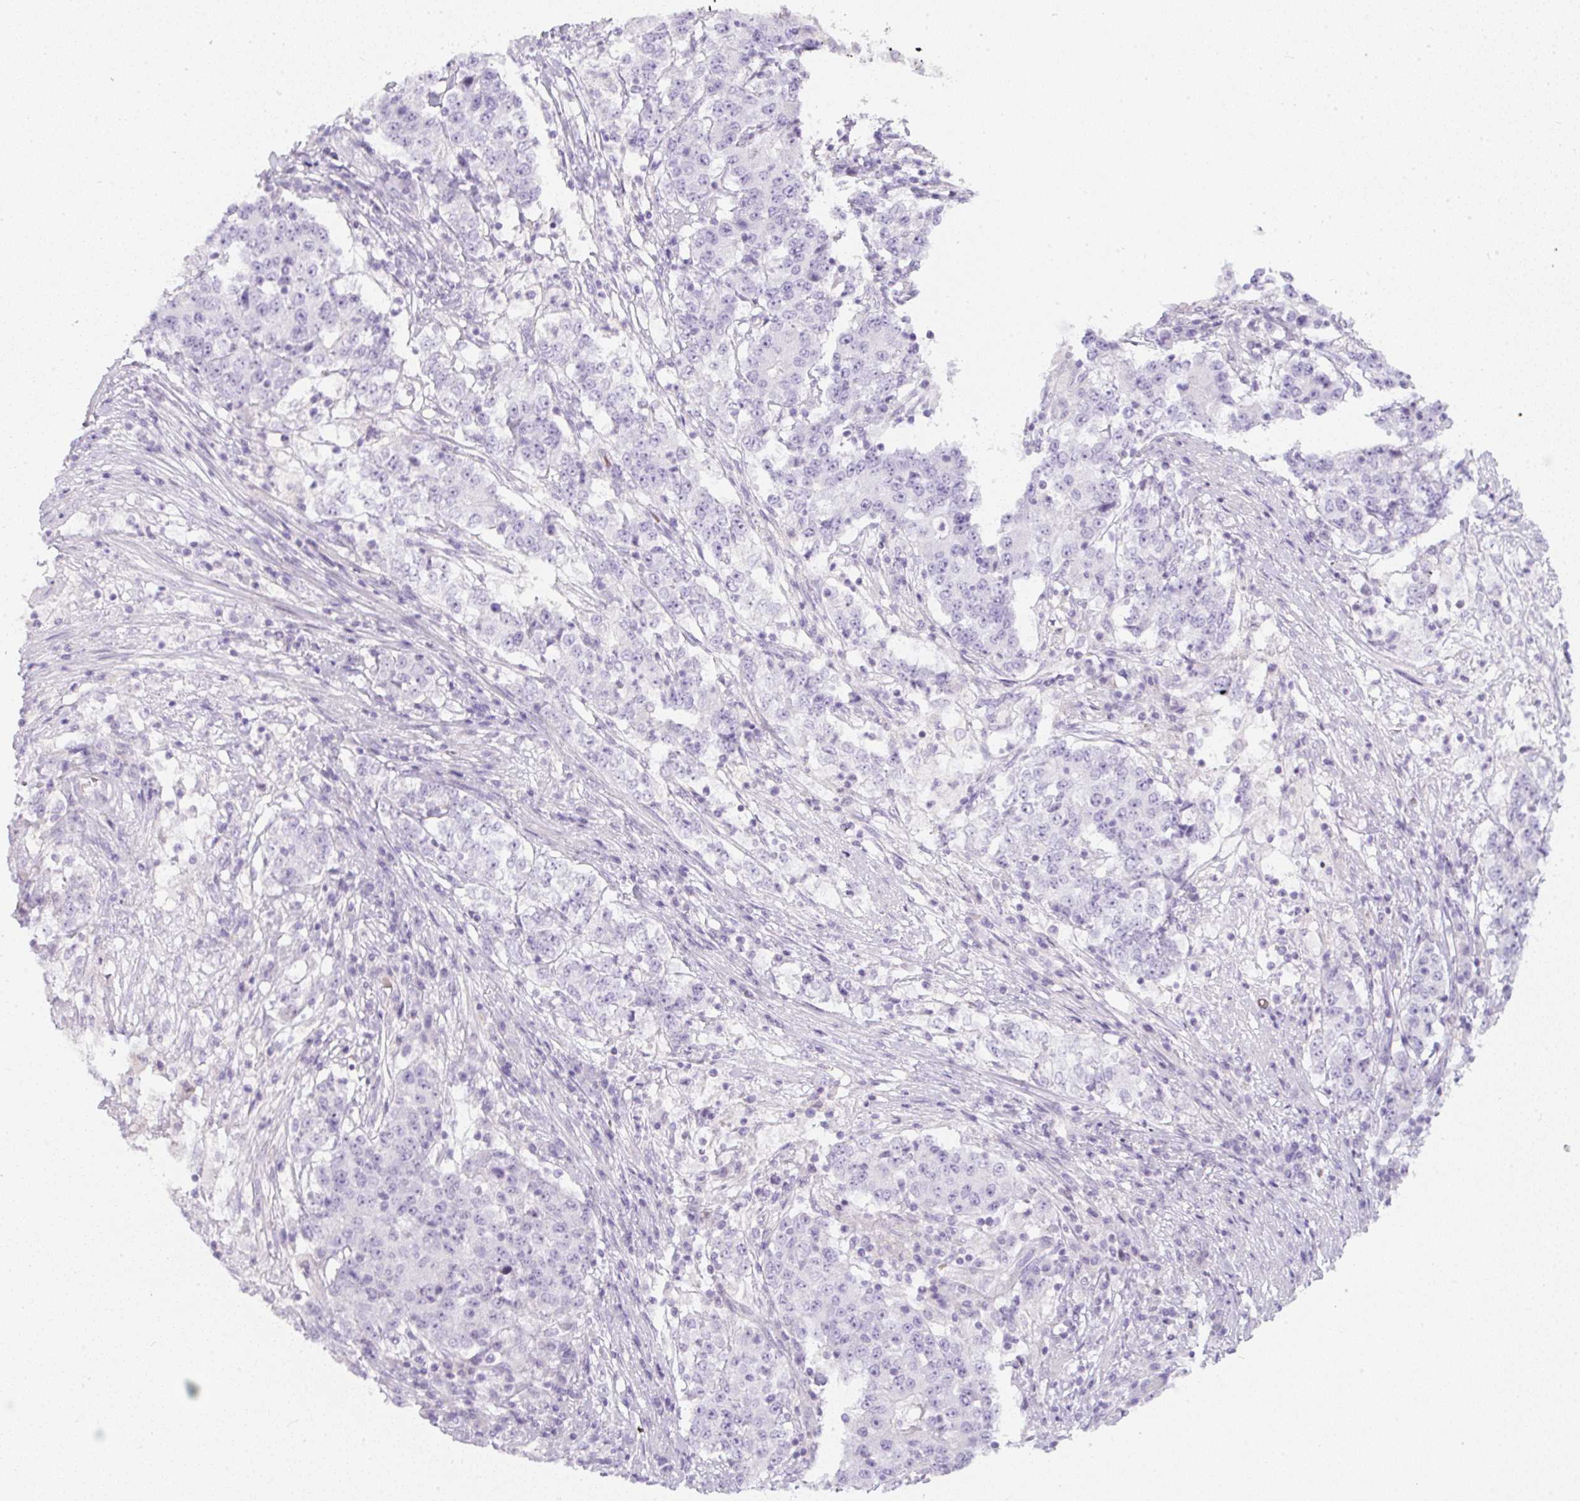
{"staining": {"intensity": "negative", "quantity": "none", "location": "none"}, "tissue": "stomach cancer", "cell_type": "Tumor cells", "image_type": "cancer", "snomed": [{"axis": "morphology", "description": "Adenocarcinoma, NOS"}, {"axis": "topography", "description": "Stomach"}], "caption": "Human stomach cancer stained for a protein using IHC exhibits no positivity in tumor cells.", "gene": "FGFBP3", "patient": {"sex": "male", "age": 59}}